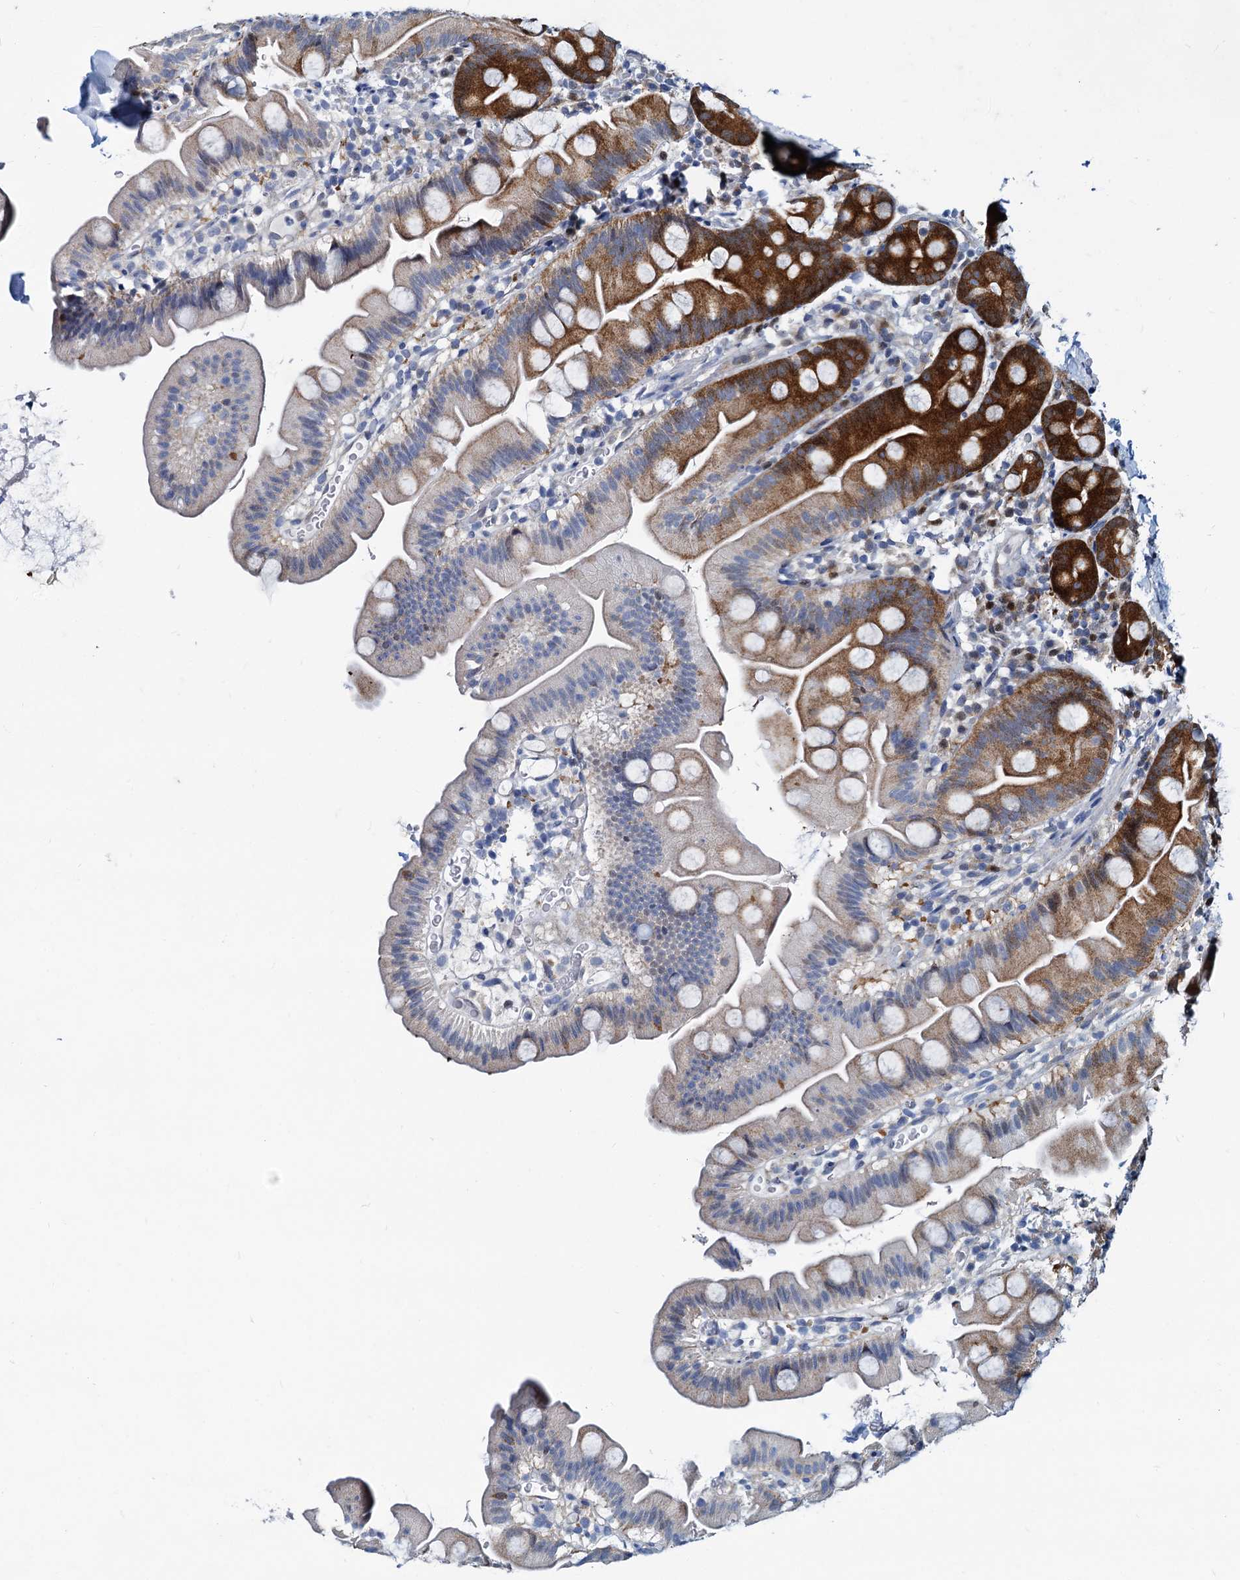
{"staining": {"intensity": "strong", "quantity": "25%-75%", "location": "cytoplasmic/membranous"}, "tissue": "small intestine", "cell_type": "Glandular cells", "image_type": "normal", "snomed": [{"axis": "morphology", "description": "Normal tissue, NOS"}, {"axis": "topography", "description": "Small intestine"}], "caption": "Immunohistochemistry (DAB) staining of normal human small intestine demonstrates strong cytoplasmic/membranous protein positivity in about 25%-75% of glandular cells.", "gene": "PTGES3", "patient": {"sex": "female", "age": 68}}